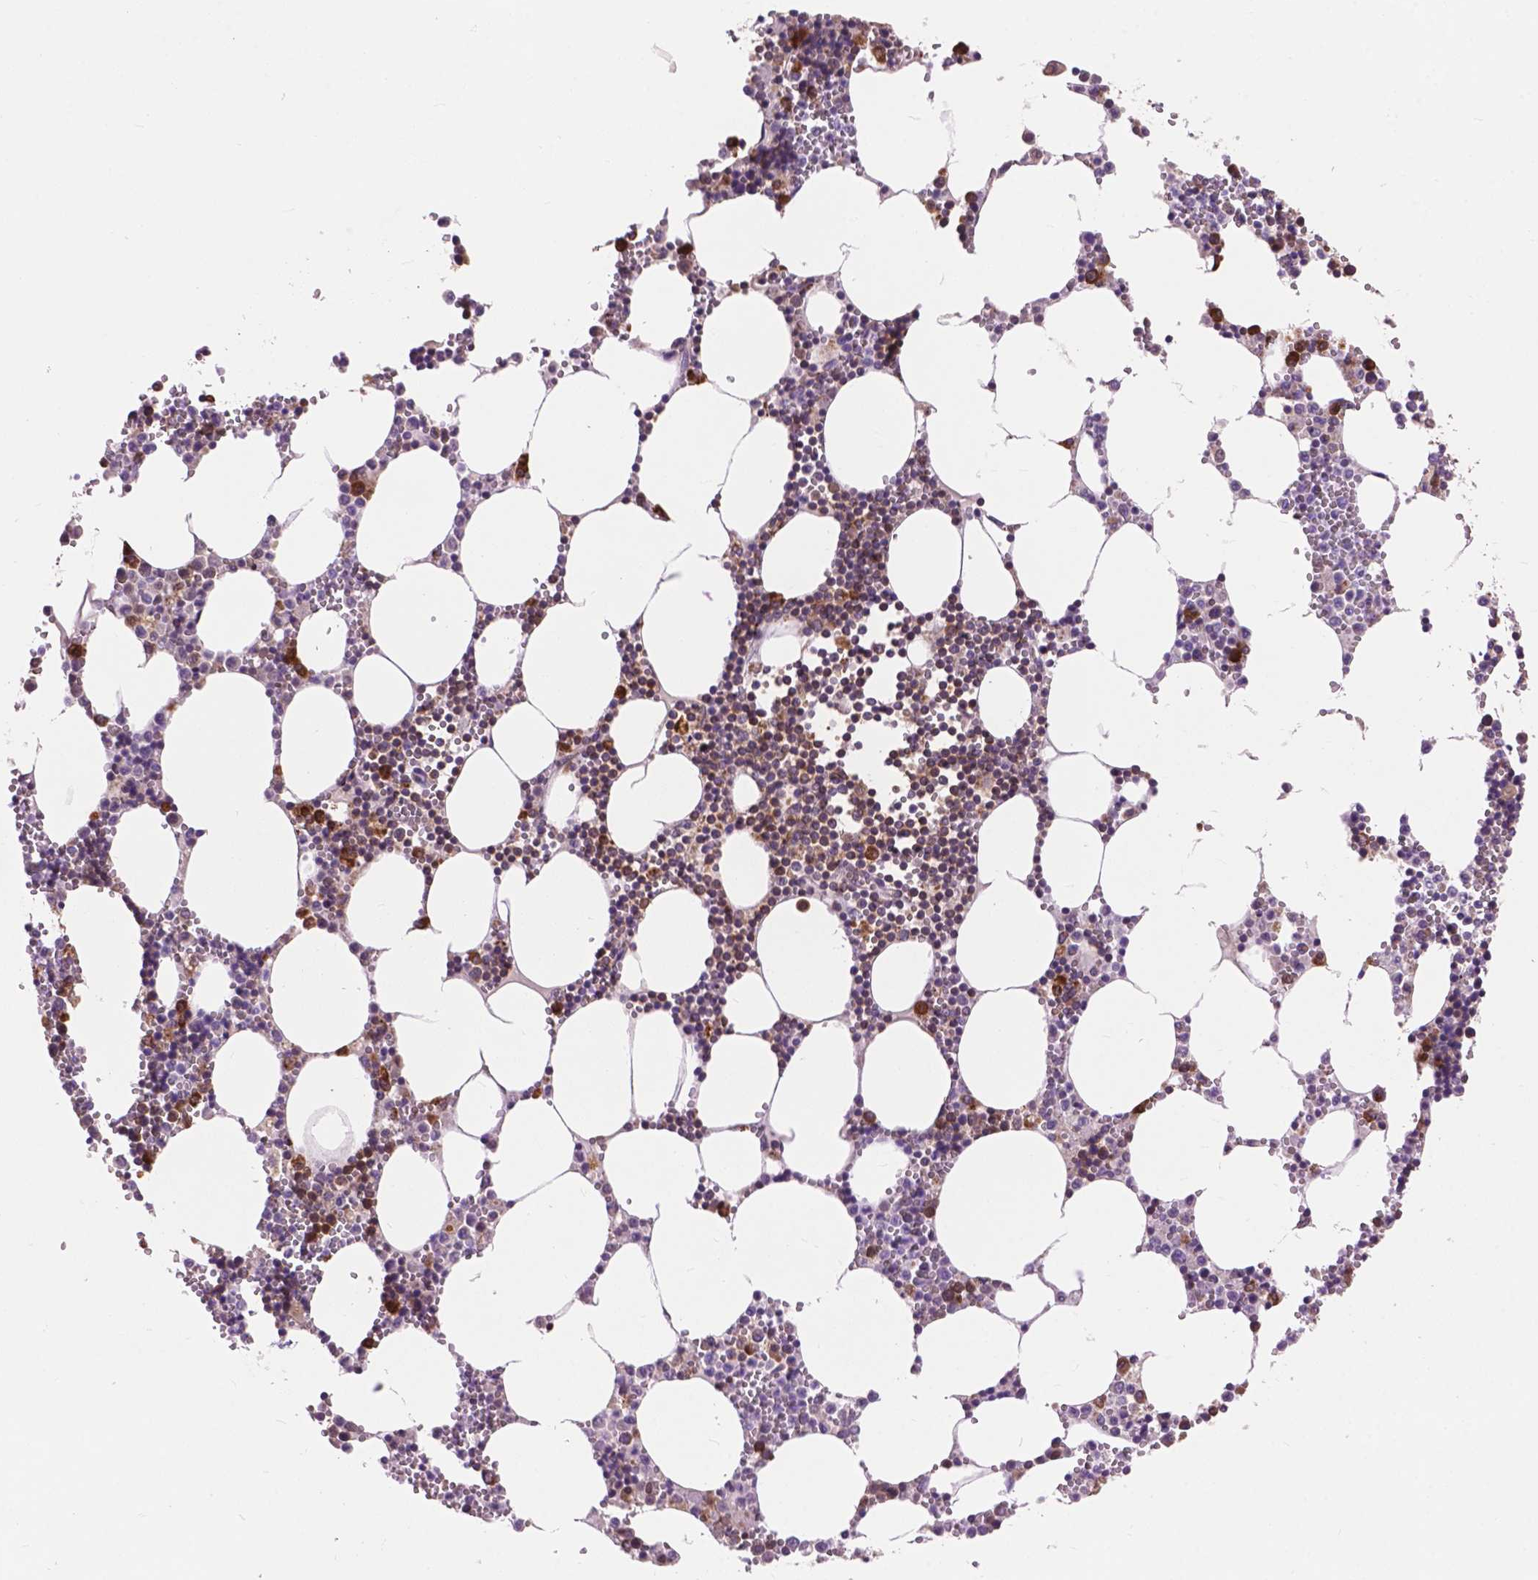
{"staining": {"intensity": "moderate", "quantity": "25%-75%", "location": "cytoplasmic/membranous"}, "tissue": "bone marrow", "cell_type": "Hematopoietic cells", "image_type": "normal", "snomed": [{"axis": "morphology", "description": "Normal tissue, NOS"}, {"axis": "topography", "description": "Bone marrow"}], "caption": "Protein staining of normal bone marrow displays moderate cytoplasmic/membranous expression in approximately 25%-75% of hematopoietic cells. Immunohistochemistry stains the protein in brown and the nuclei are stained blue.", "gene": "RPL37A", "patient": {"sex": "male", "age": 54}}